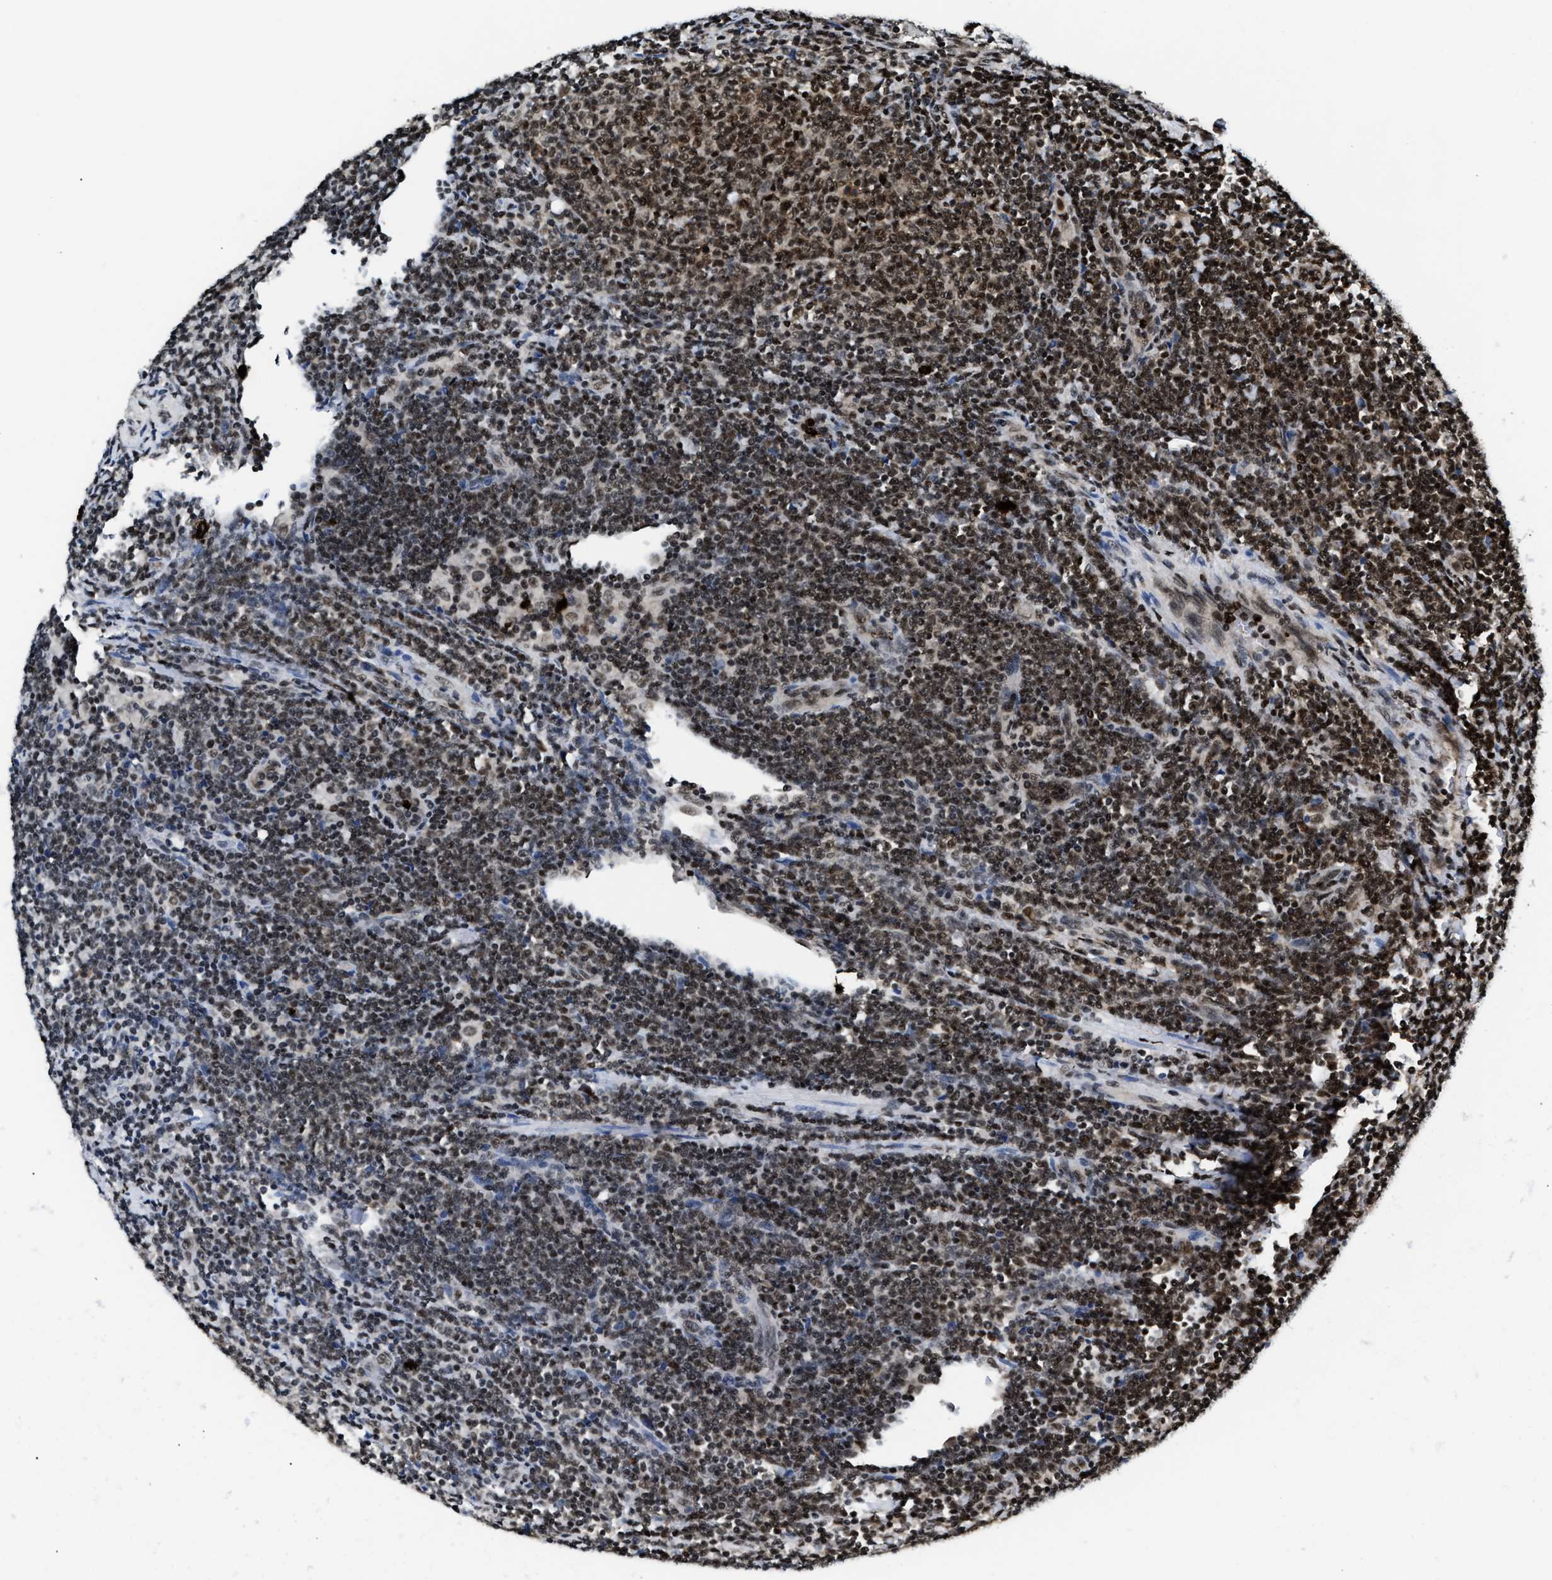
{"staining": {"intensity": "moderate", "quantity": "25%-75%", "location": "nuclear"}, "tissue": "lymphoma", "cell_type": "Tumor cells", "image_type": "cancer", "snomed": [{"axis": "morphology", "description": "Malignant lymphoma, non-Hodgkin's type, Low grade"}, {"axis": "topography", "description": "Lymph node"}], "caption": "Protein staining displays moderate nuclear staining in approximately 25%-75% of tumor cells in lymphoma.", "gene": "CCNDBP1", "patient": {"sex": "male", "age": 66}}